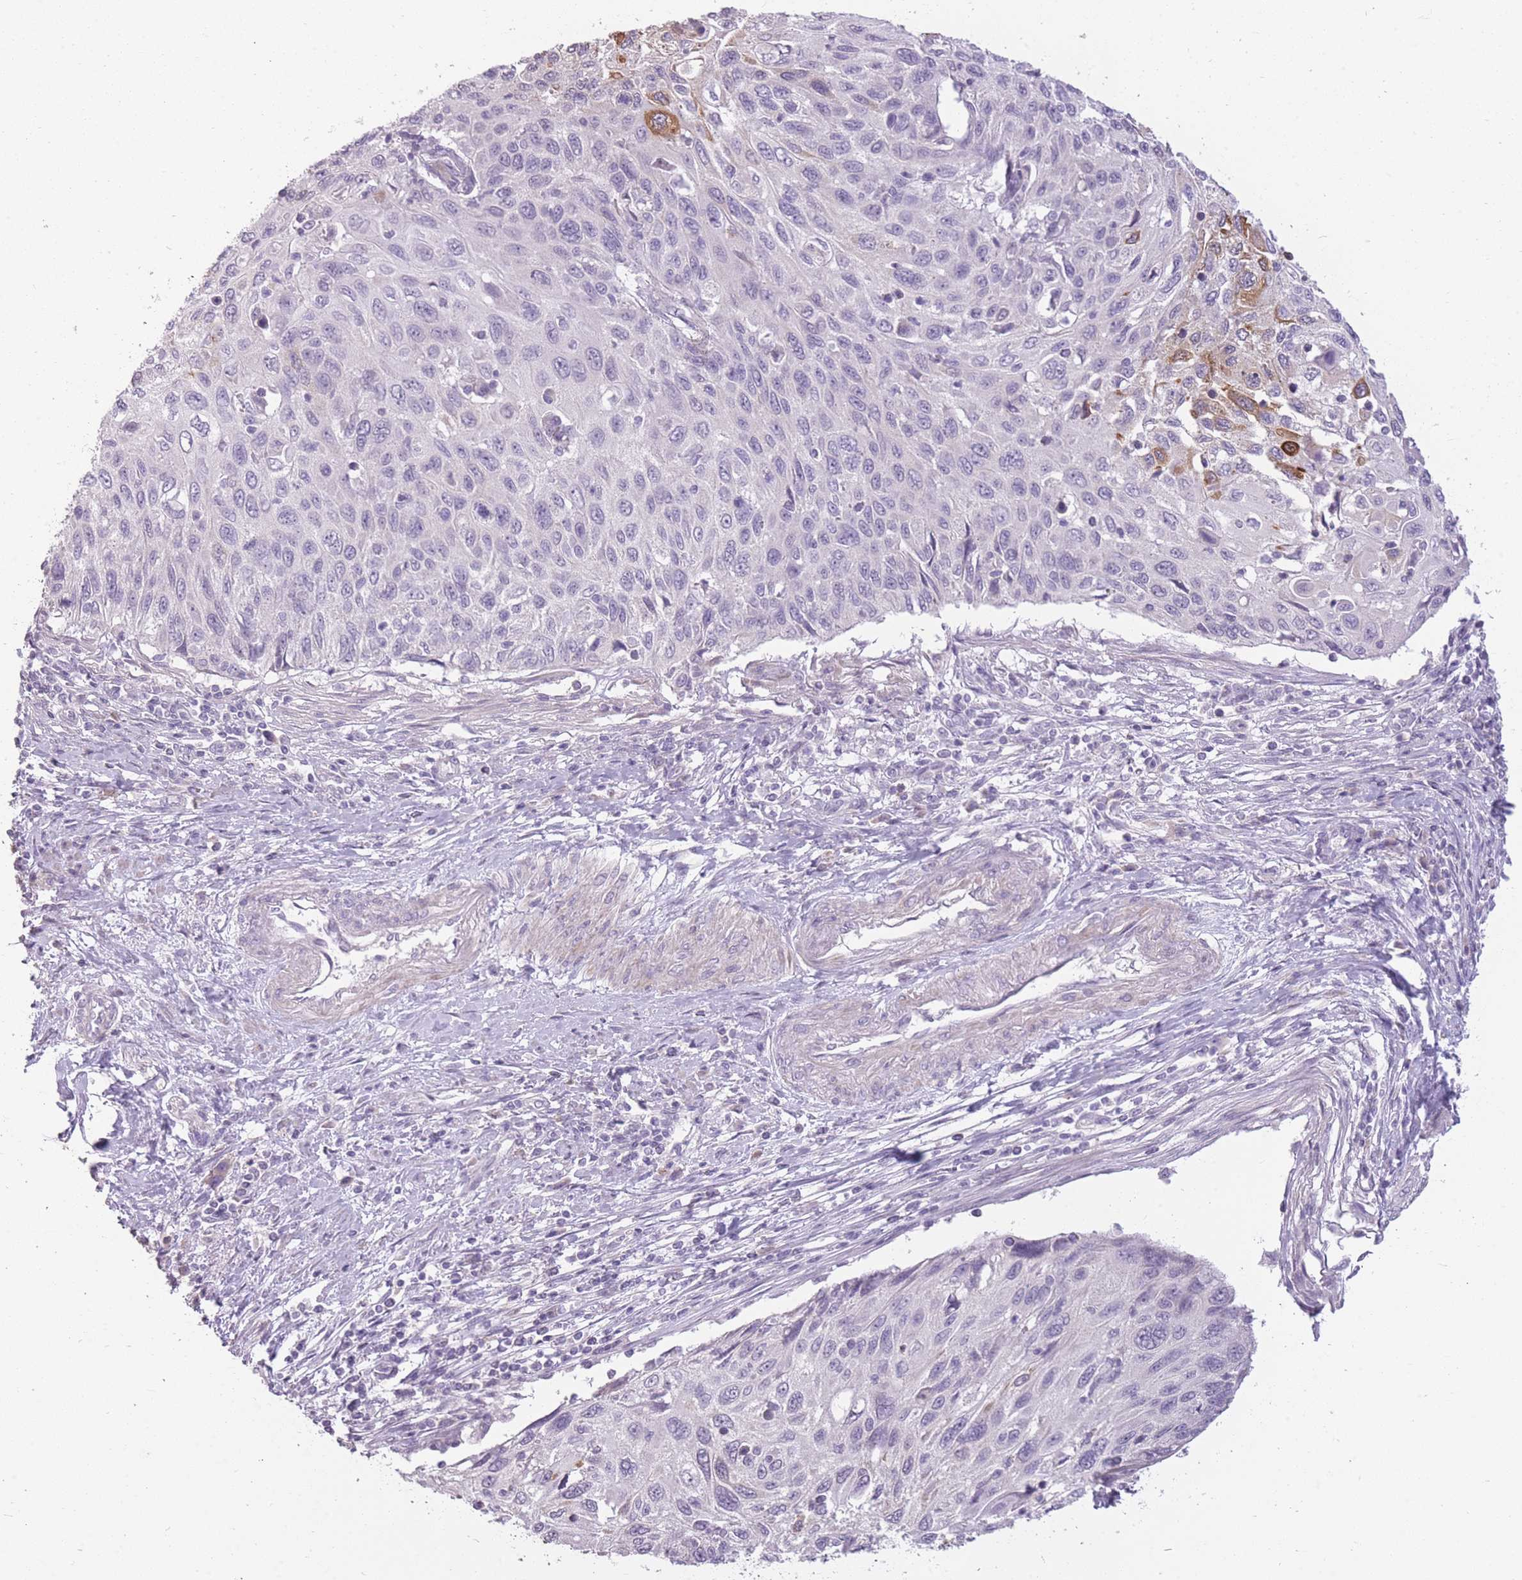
{"staining": {"intensity": "moderate", "quantity": "<25%", "location": "cytoplasmic/membranous"}, "tissue": "cervical cancer", "cell_type": "Tumor cells", "image_type": "cancer", "snomed": [{"axis": "morphology", "description": "Squamous cell carcinoma, NOS"}, {"axis": "topography", "description": "Cervix"}], "caption": "Immunohistochemical staining of human squamous cell carcinoma (cervical) shows low levels of moderate cytoplasmic/membranous protein staining in about <25% of tumor cells.", "gene": "ZBTB24", "patient": {"sex": "female", "age": 70}}